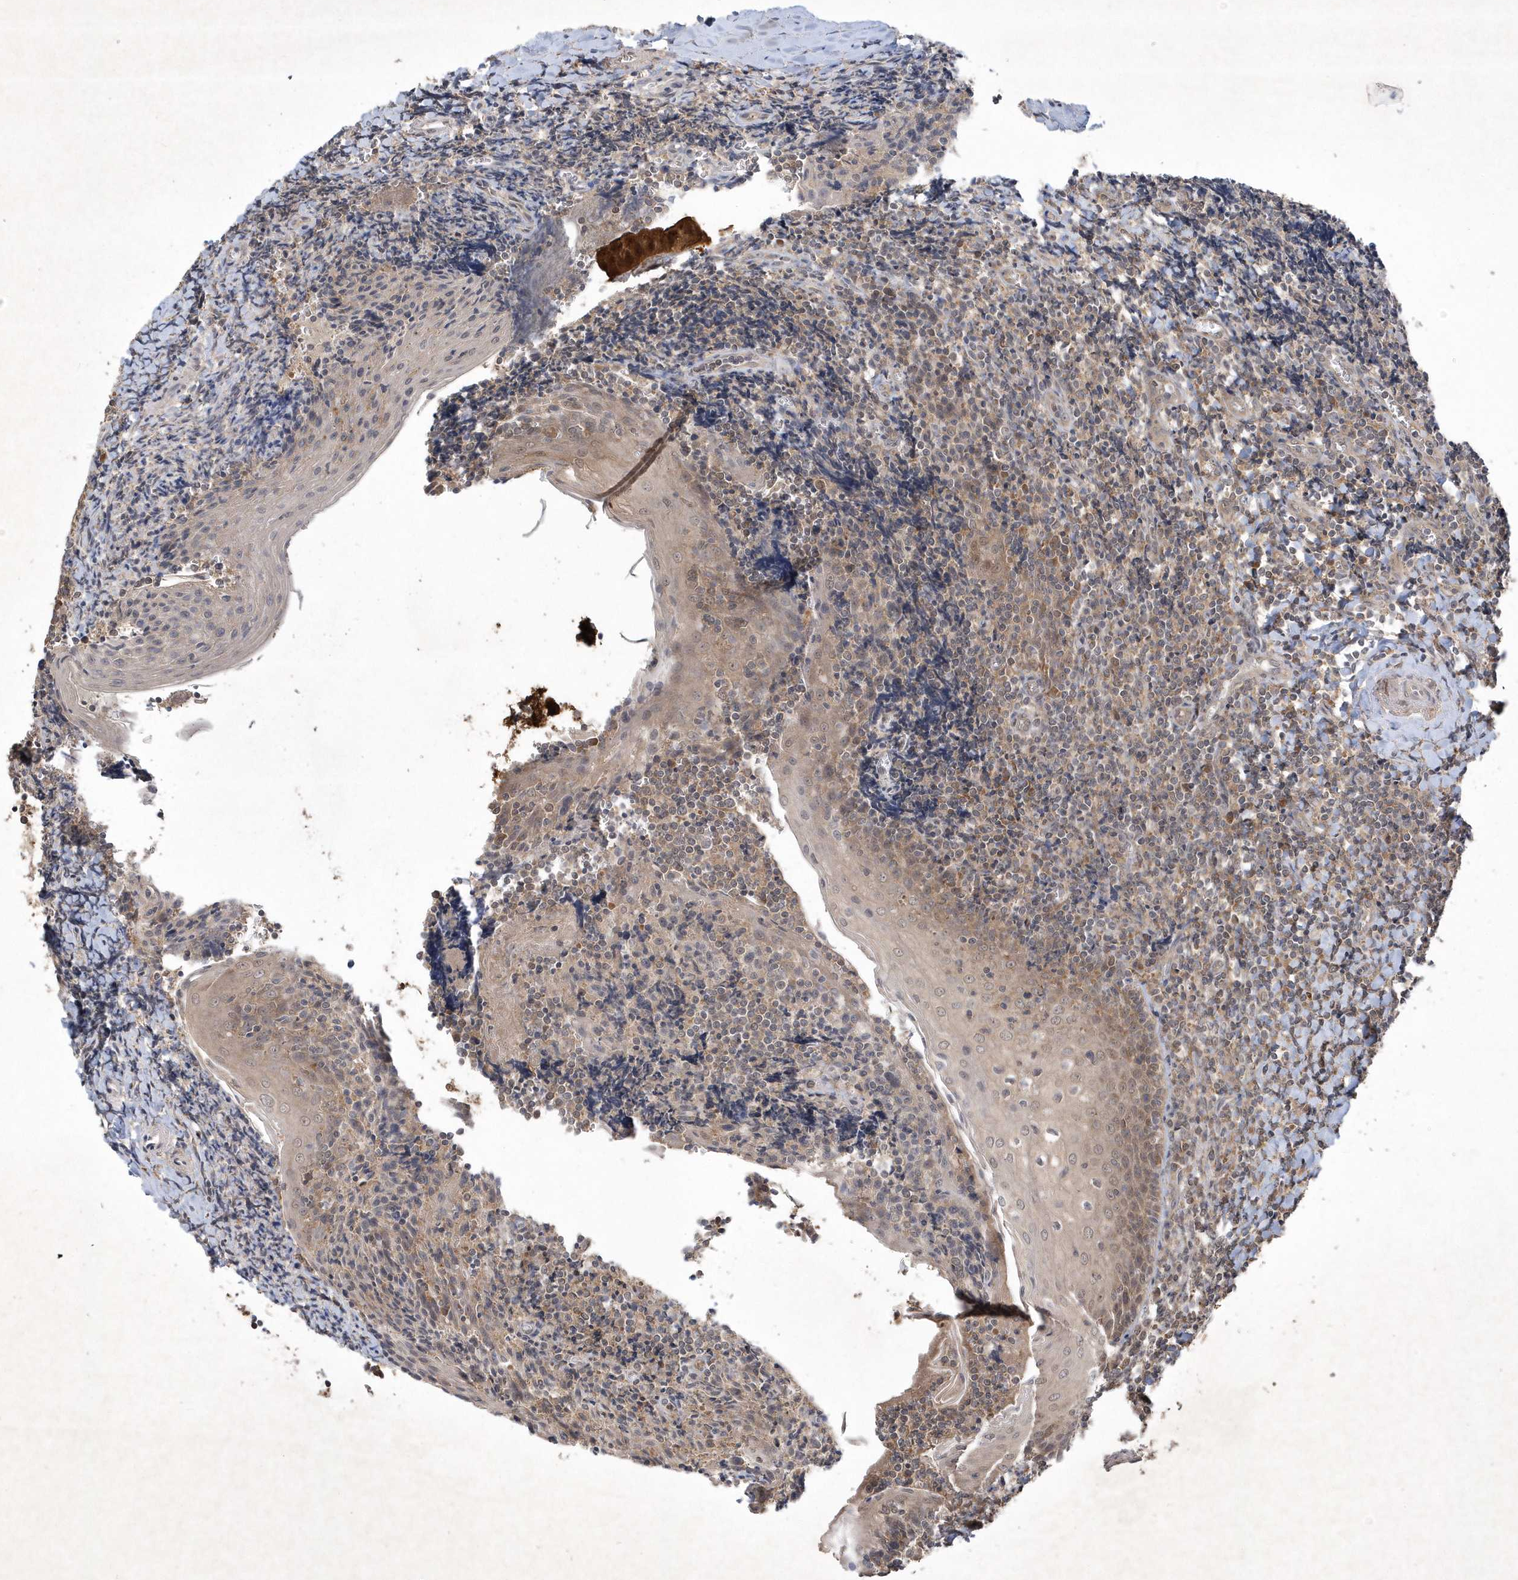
{"staining": {"intensity": "moderate", "quantity": "<25%", "location": "cytoplasmic/membranous"}, "tissue": "tonsil", "cell_type": "Germinal center cells", "image_type": "normal", "snomed": [{"axis": "morphology", "description": "Normal tissue, NOS"}, {"axis": "topography", "description": "Tonsil"}], "caption": "A brown stain shows moderate cytoplasmic/membranous staining of a protein in germinal center cells of normal human tonsil. (IHC, brightfield microscopy, high magnification).", "gene": "AKR7A2", "patient": {"sex": "male", "age": 27}}